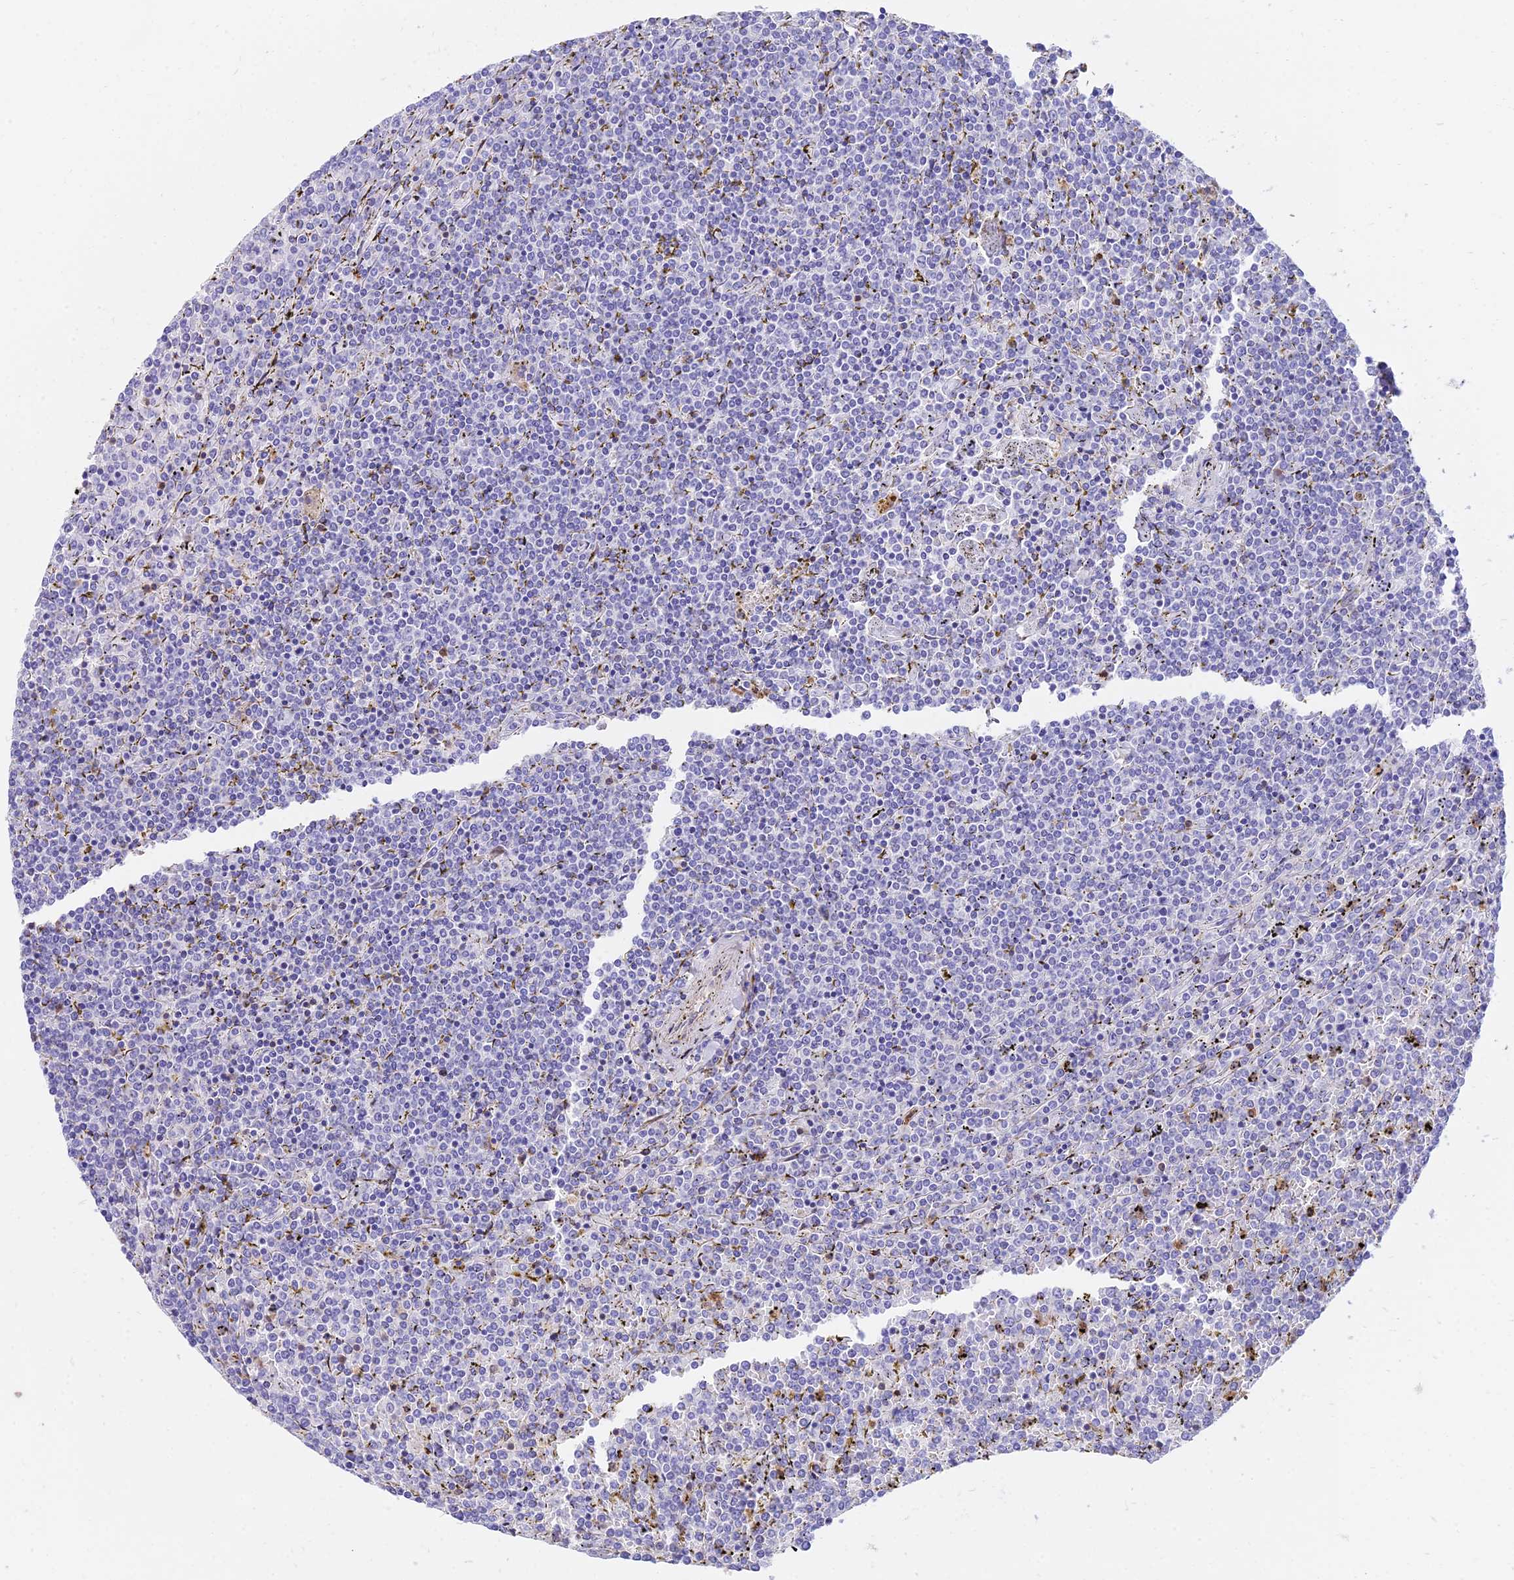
{"staining": {"intensity": "negative", "quantity": "none", "location": "none"}, "tissue": "lymphoma", "cell_type": "Tumor cells", "image_type": "cancer", "snomed": [{"axis": "morphology", "description": "Malignant lymphoma, non-Hodgkin's type, Low grade"}, {"axis": "topography", "description": "Spleen"}], "caption": "Tumor cells are negative for protein expression in human malignant lymphoma, non-Hodgkin's type (low-grade).", "gene": "SREK1IP1", "patient": {"sex": "female", "age": 19}}